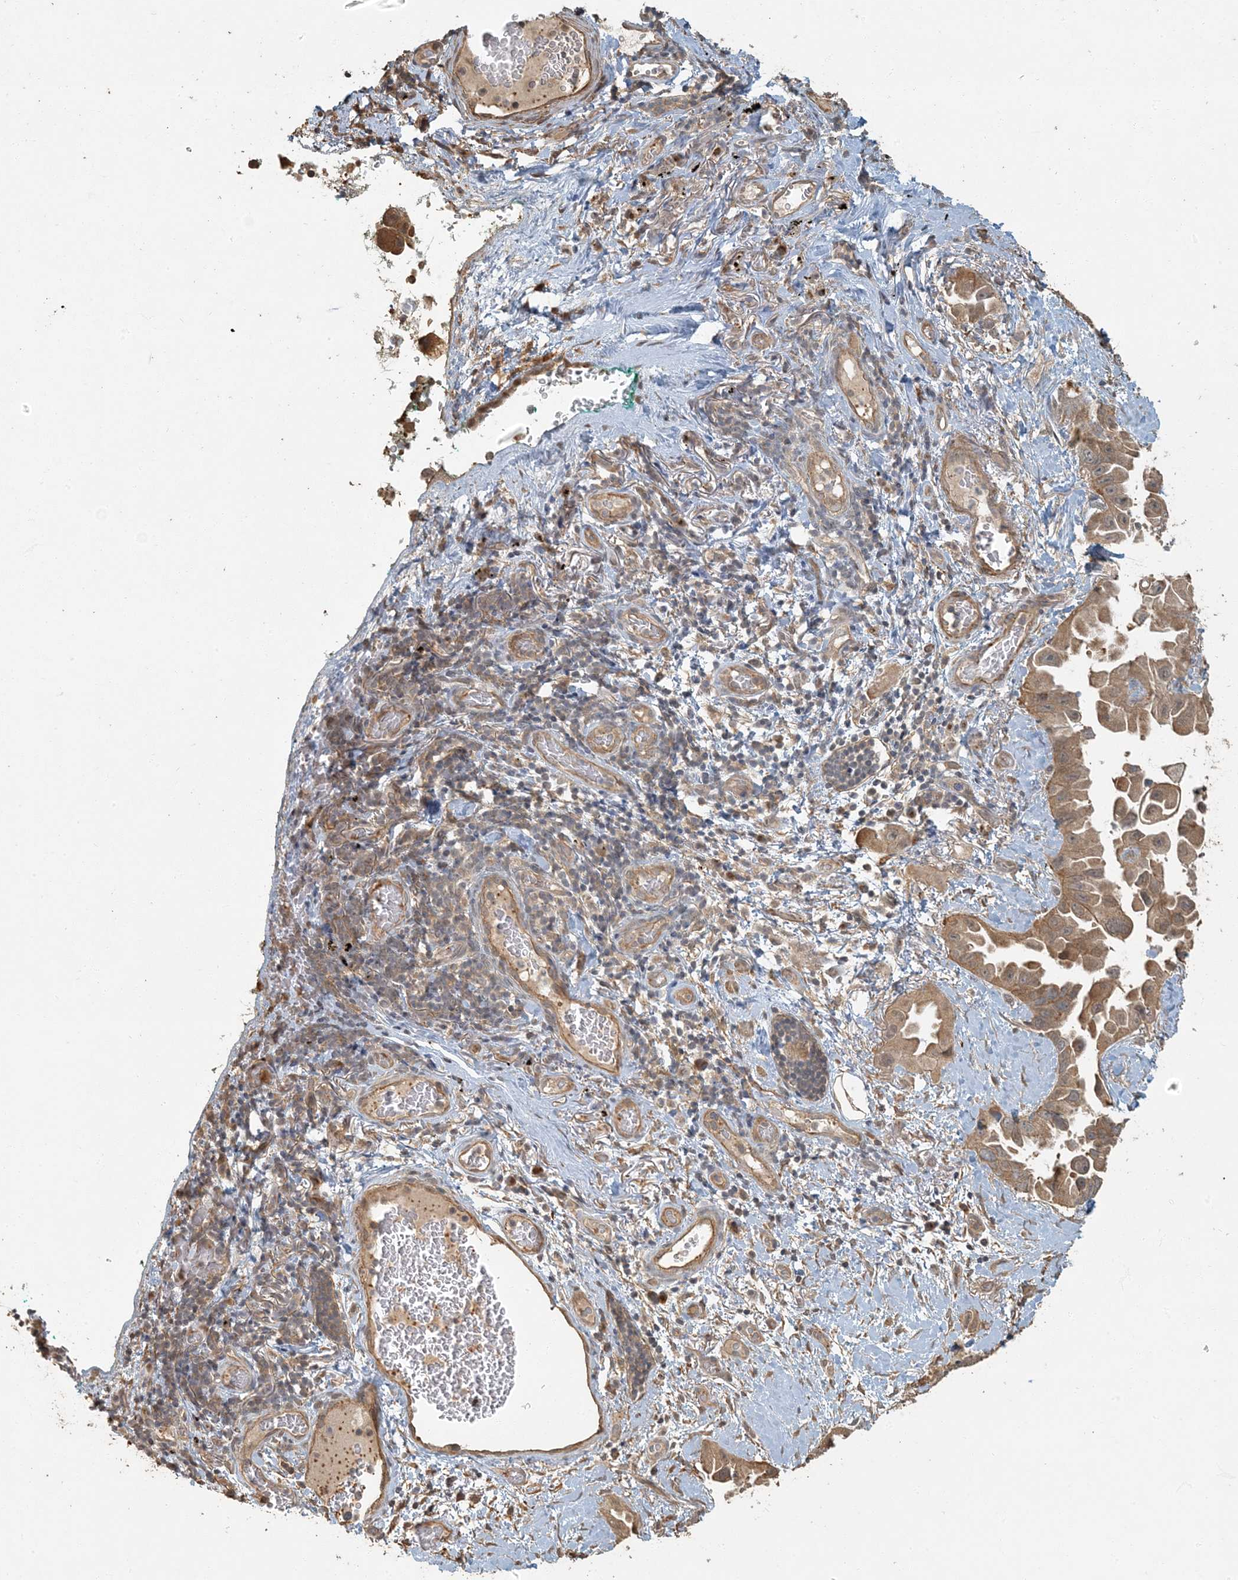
{"staining": {"intensity": "moderate", "quantity": ">75%", "location": "cytoplasmic/membranous"}, "tissue": "lung cancer", "cell_type": "Tumor cells", "image_type": "cancer", "snomed": [{"axis": "morphology", "description": "Adenocarcinoma, NOS"}, {"axis": "topography", "description": "Lung"}], "caption": "IHC staining of lung cancer (adenocarcinoma), which exhibits medium levels of moderate cytoplasmic/membranous expression in about >75% of tumor cells indicating moderate cytoplasmic/membranous protein positivity. The staining was performed using DAB (3,3'-diaminobenzidine) (brown) for protein detection and nuclei were counterstained in hematoxylin (blue).", "gene": "AK9", "patient": {"sex": "female", "age": 67}}